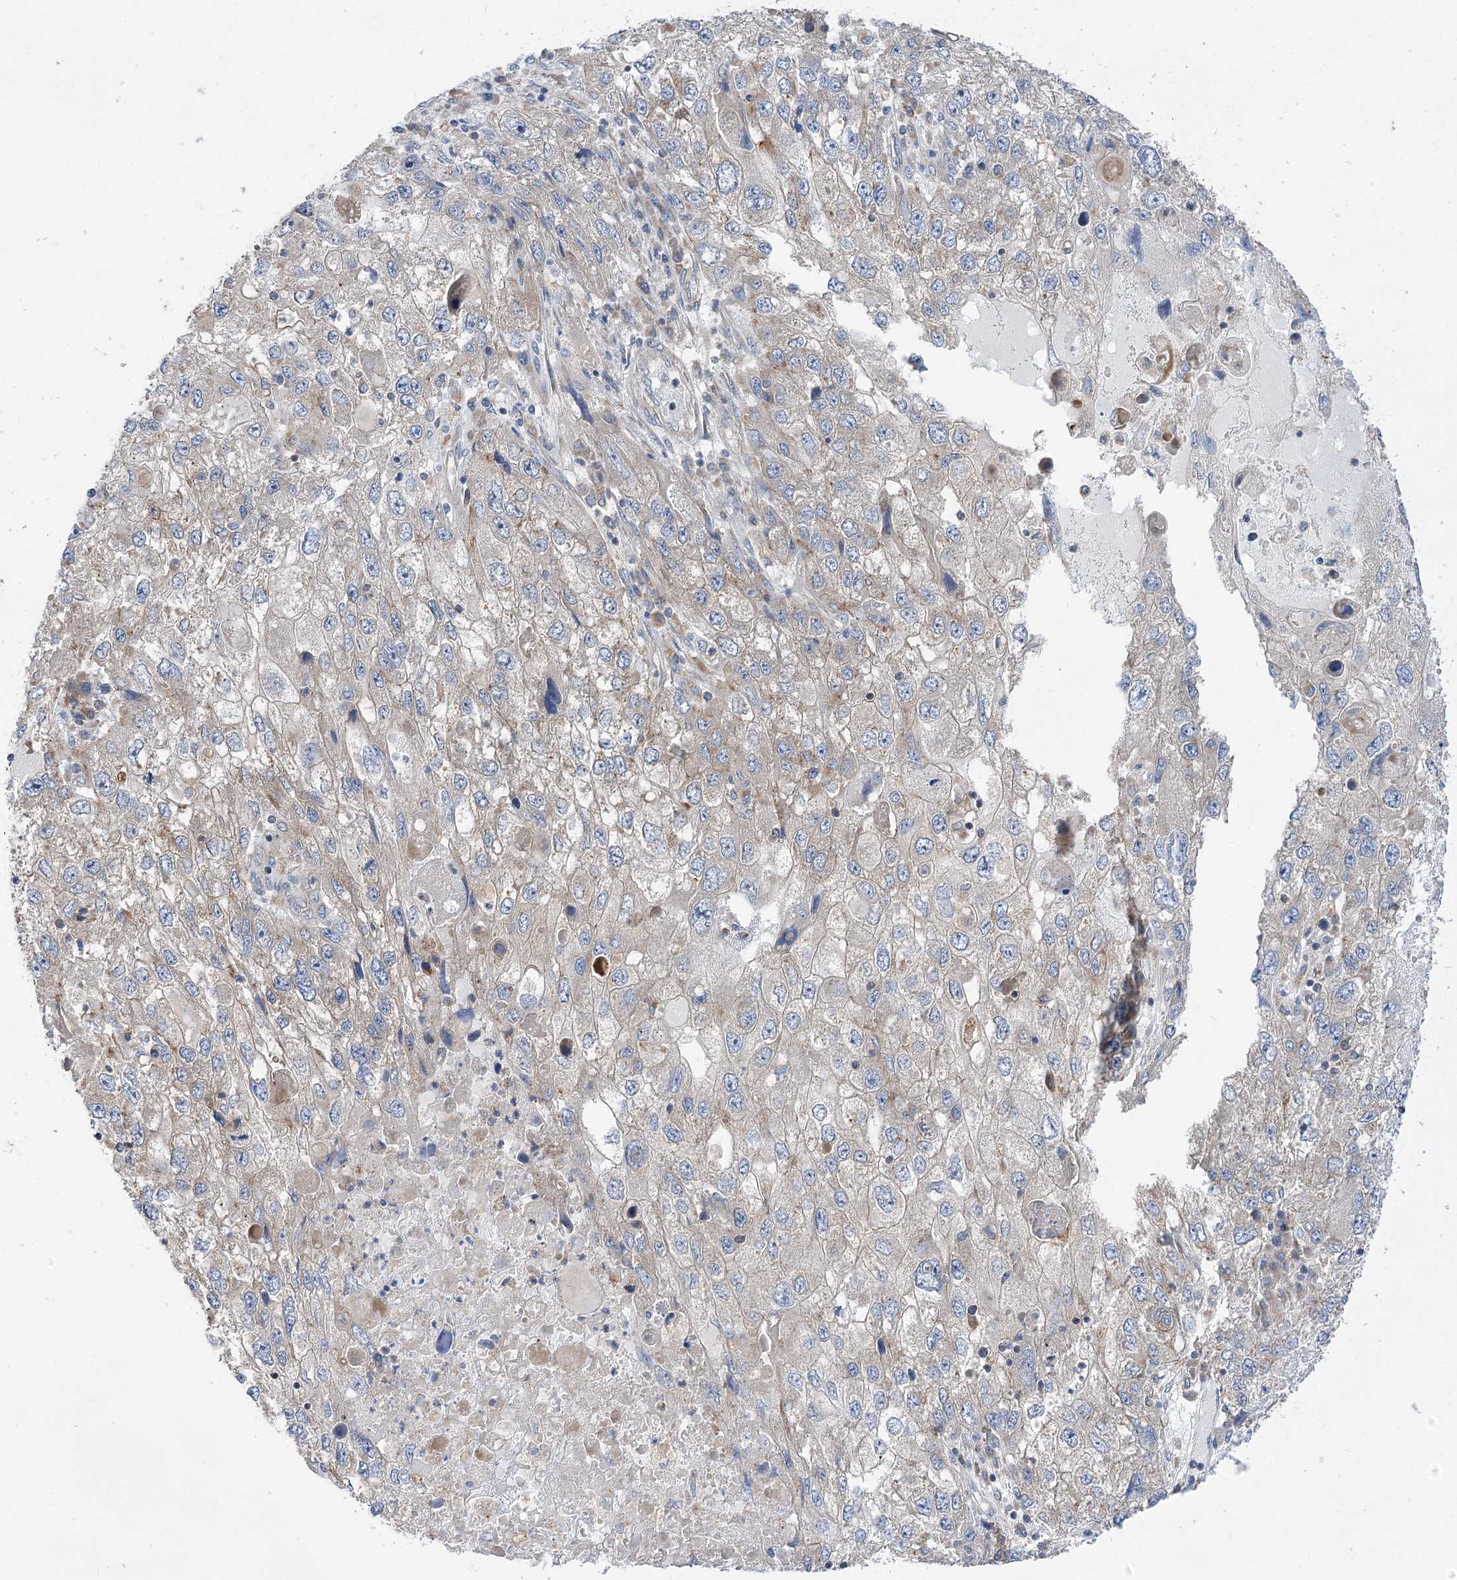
{"staining": {"intensity": "weak", "quantity": "<25%", "location": "cytoplasmic/membranous"}, "tissue": "endometrial cancer", "cell_type": "Tumor cells", "image_type": "cancer", "snomed": [{"axis": "morphology", "description": "Adenocarcinoma, NOS"}, {"axis": "topography", "description": "Endometrium"}], "caption": "High magnification brightfield microscopy of endometrial cancer stained with DAB (brown) and counterstained with hematoxylin (blue): tumor cells show no significant staining. Nuclei are stained in blue.", "gene": "VPS37B", "patient": {"sex": "female", "age": 49}}